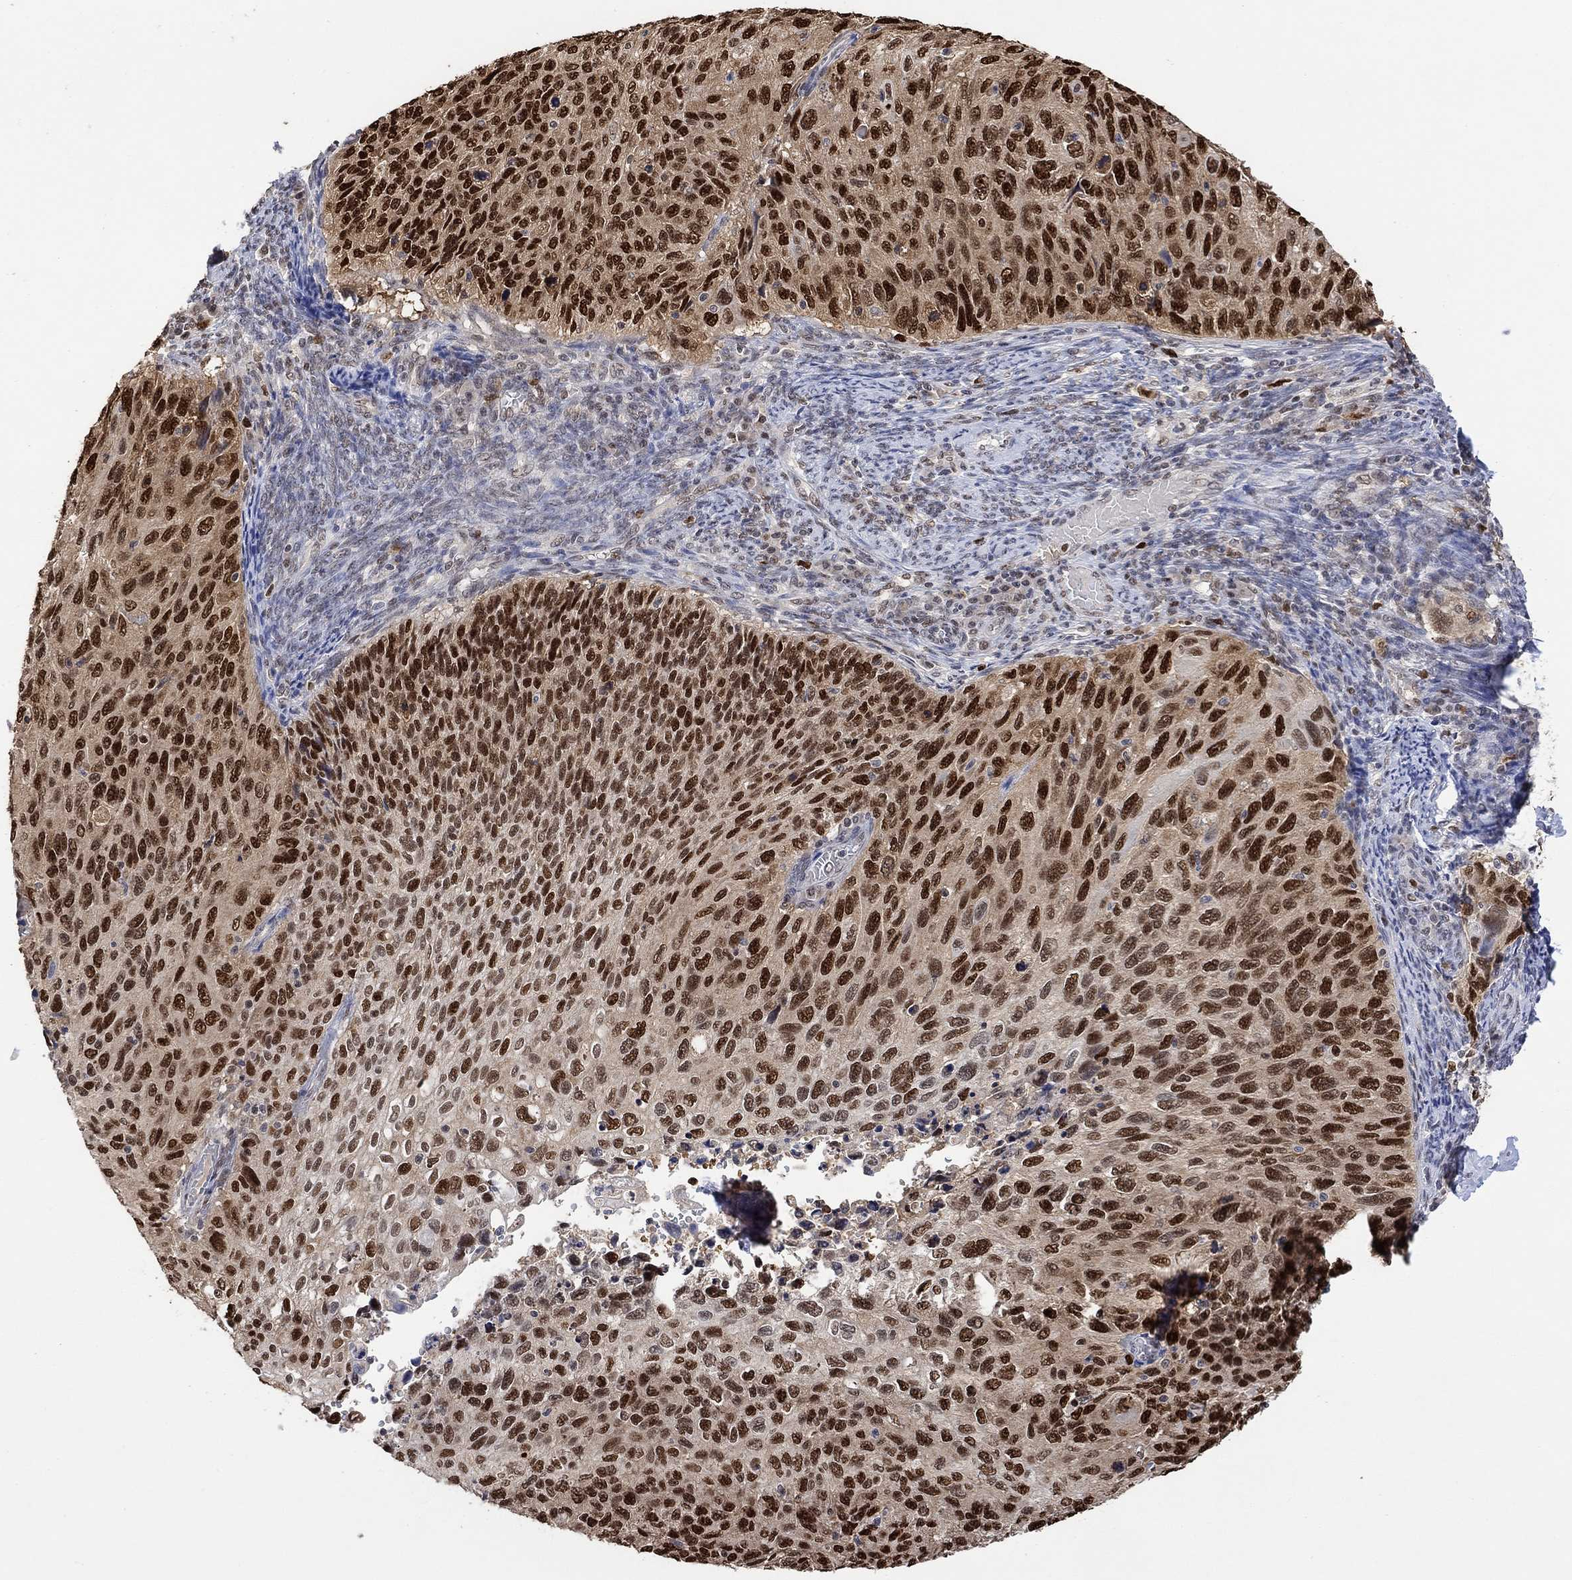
{"staining": {"intensity": "strong", "quantity": ">75%", "location": "nuclear"}, "tissue": "cervical cancer", "cell_type": "Tumor cells", "image_type": "cancer", "snomed": [{"axis": "morphology", "description": "Squamous cell carcinoma, NOS"}, {"axis": "topography", "description": "Cervix"}], "caption": "About >75% of tumor cells in human cervical squamous cell carcinoma exhibit strong nuclear protein expression as visualized by brown immunohistochemical staining.", "gene": "RAD54L2", "patient": {"sex": "female", "age": 70}}